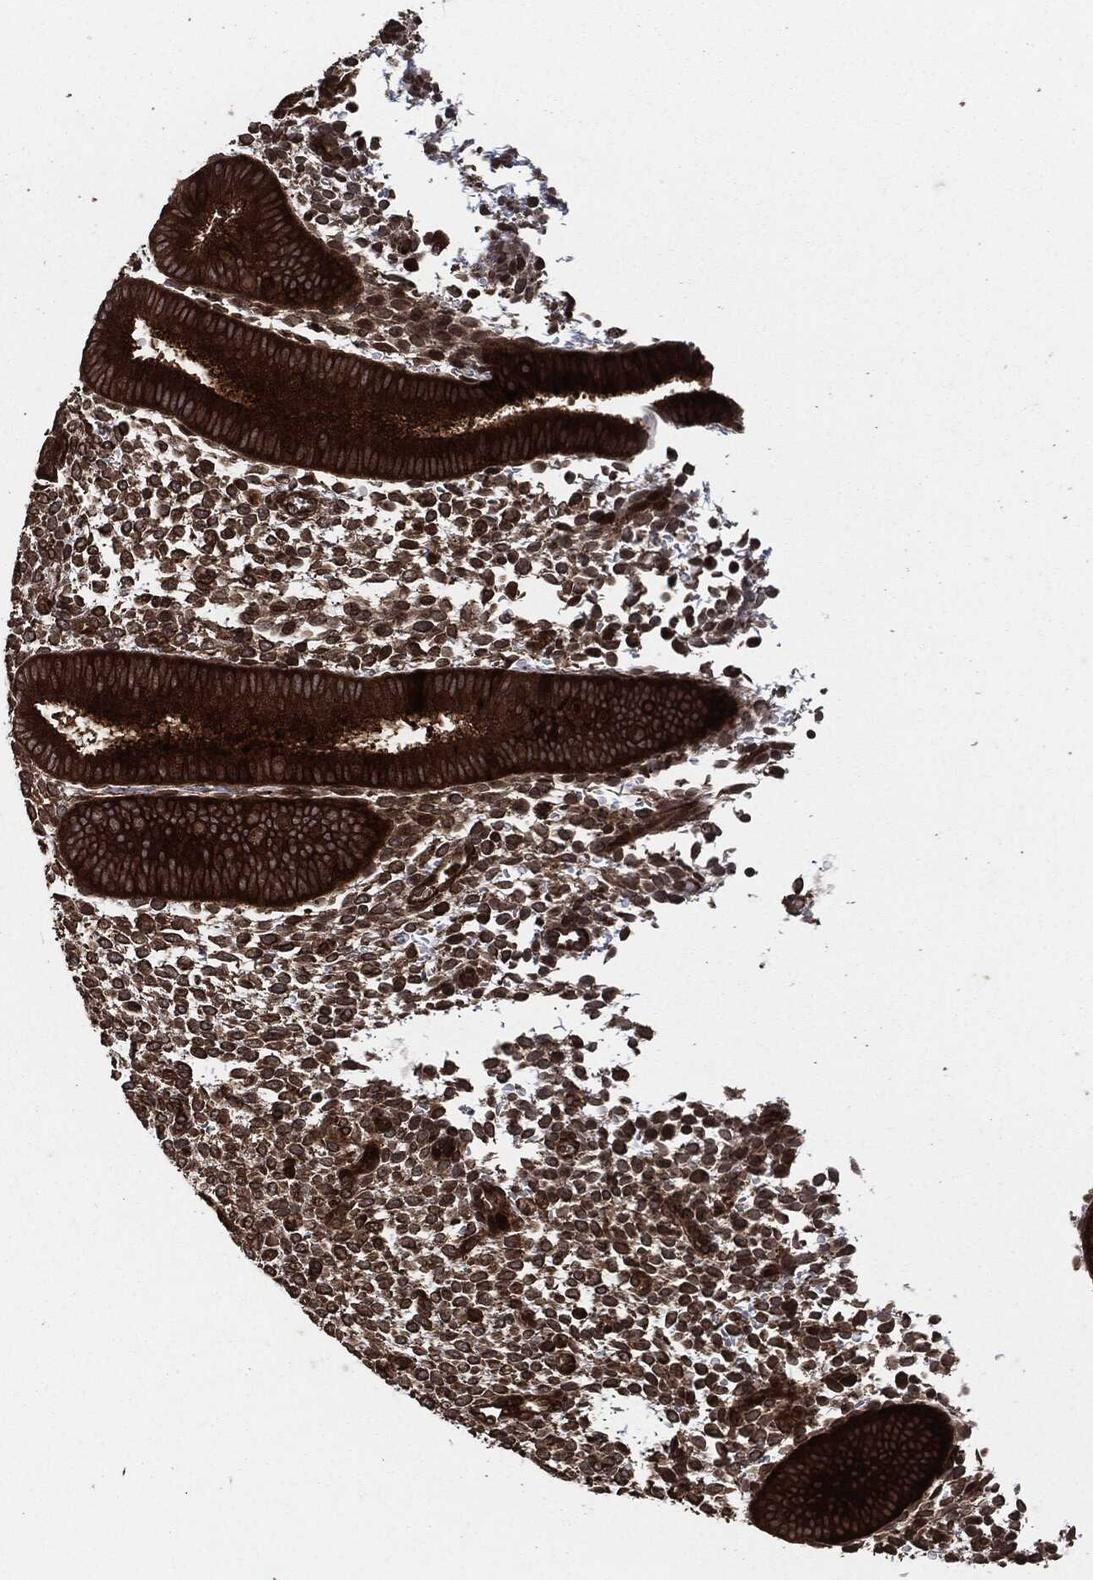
{"staining": {"intensity": "moderate", "quantity": "25%-75%", "location": "cytoplasmic/membranous"}, "tissue": "endometrium", "cell_type": "Cells in endometrial stroma", "image_type": "normal", "snomed": [{"axis": "morphology", "description": "Normal tissue, NOS"}, {"axis": "topography", "description": "Endometrium"}], "caption": "Protein expression analysis of normal human endometrium reveals moderate cytoplasmic/membranous positivity in approximately 25%-75% of cells in endometrial stroma.", "gene": "IFIT1", "patient": {"sex": "female", "age": 39}}